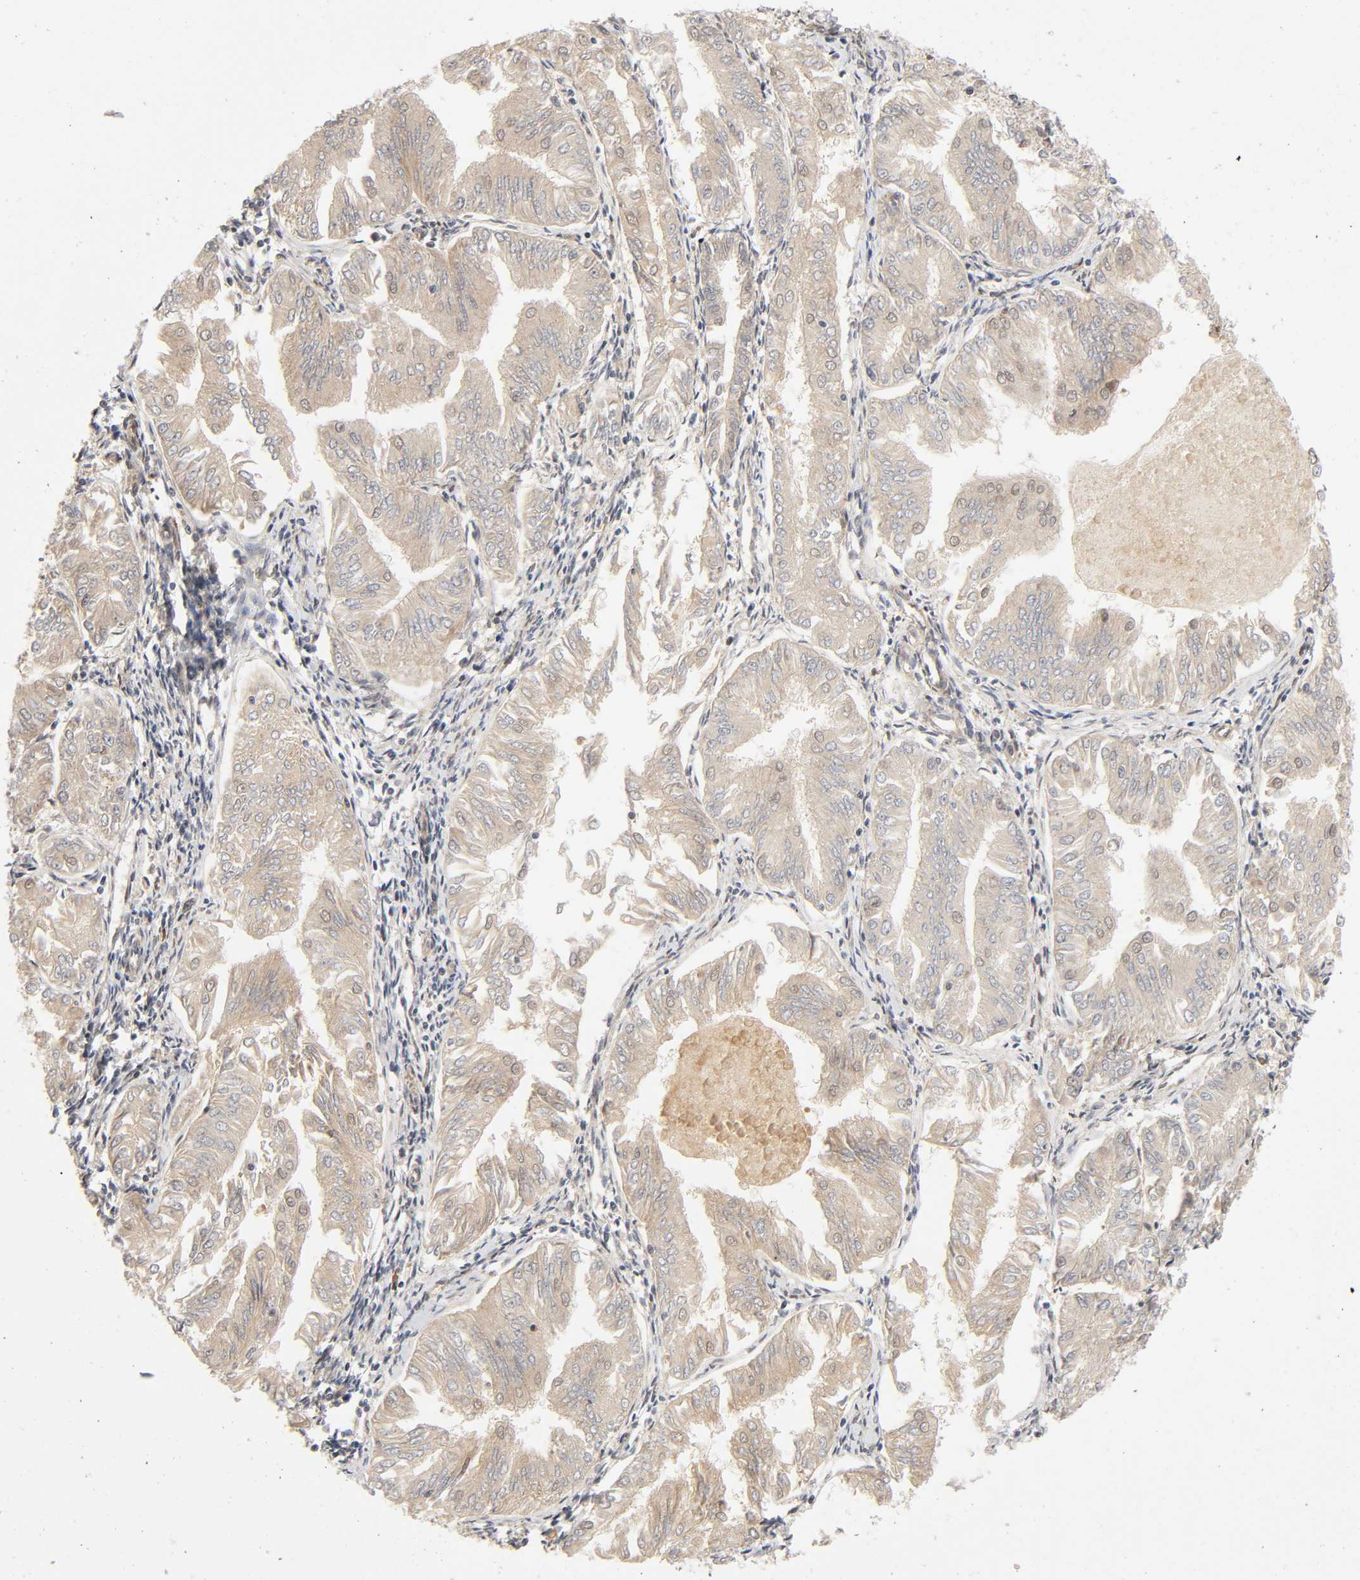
{"staining": {"intensity": "weak", "quantity": ">75%", "location": "cytoplasmic/membranous,nuclear"}, "tissue": "endometrial cancer", "cell_type": "Tumor cells", "image_type": "cancer", "snomed": [{"axis": "morphology", "description": "Adenocarcinoma, NOS"}, {"axis": "topography", "description": "Endometrium"}], "caption": "Immunohistochemistry (IHC) photomicrograph of neoplastic tissue: endometrial cancer (adenocarcinoma) stained using IHC shows low levels of weak protein expression localized specifically in the cytoplasmic/membranous and nuclear of tumor cells, appearing as a cytoplasmic/membranous and nuclear brown color.", "gene": "IQCJ-SCHIP1", "patient": {"sex": "female", "age": 53}}